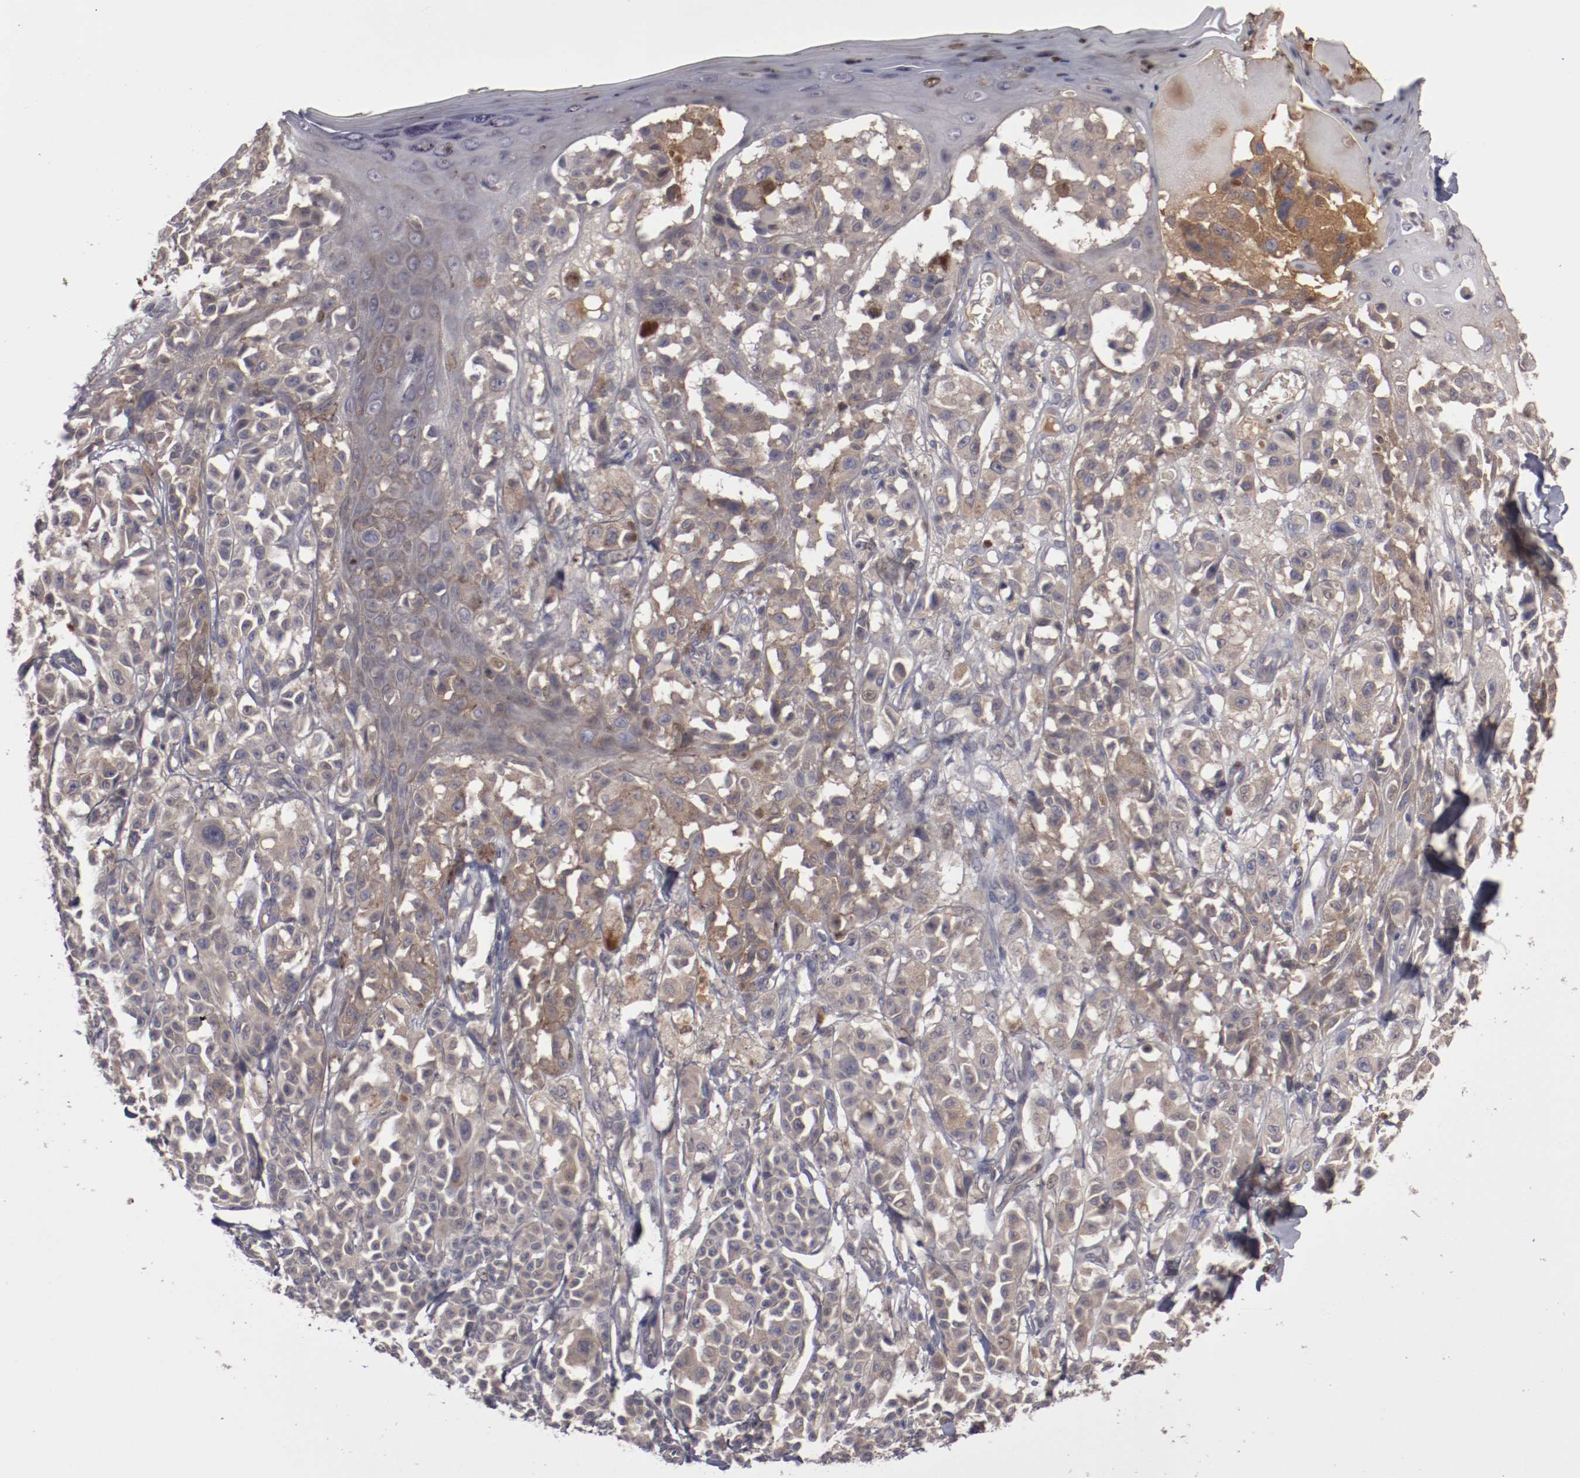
{"staining": {"intensity": "weak", "quantity": ">75%", "location": "cytoplasmic/membranous"}, "tissue": "melanoma", "cell_type": "Tumor cells", "image_type": "cancer", "snomed": [{"axis": "morphology", "description": "Malignant melanoma, NOS"}, {"axis": "topography", "description": "Skin"}], "caption": "Protein staining displays weak cytoplasmic/membranous staining in approximately >75% of tumor cells in malignant melanoma.", "gene": "SERPINA7", "patient": {"sex": "female", "age": 38}}